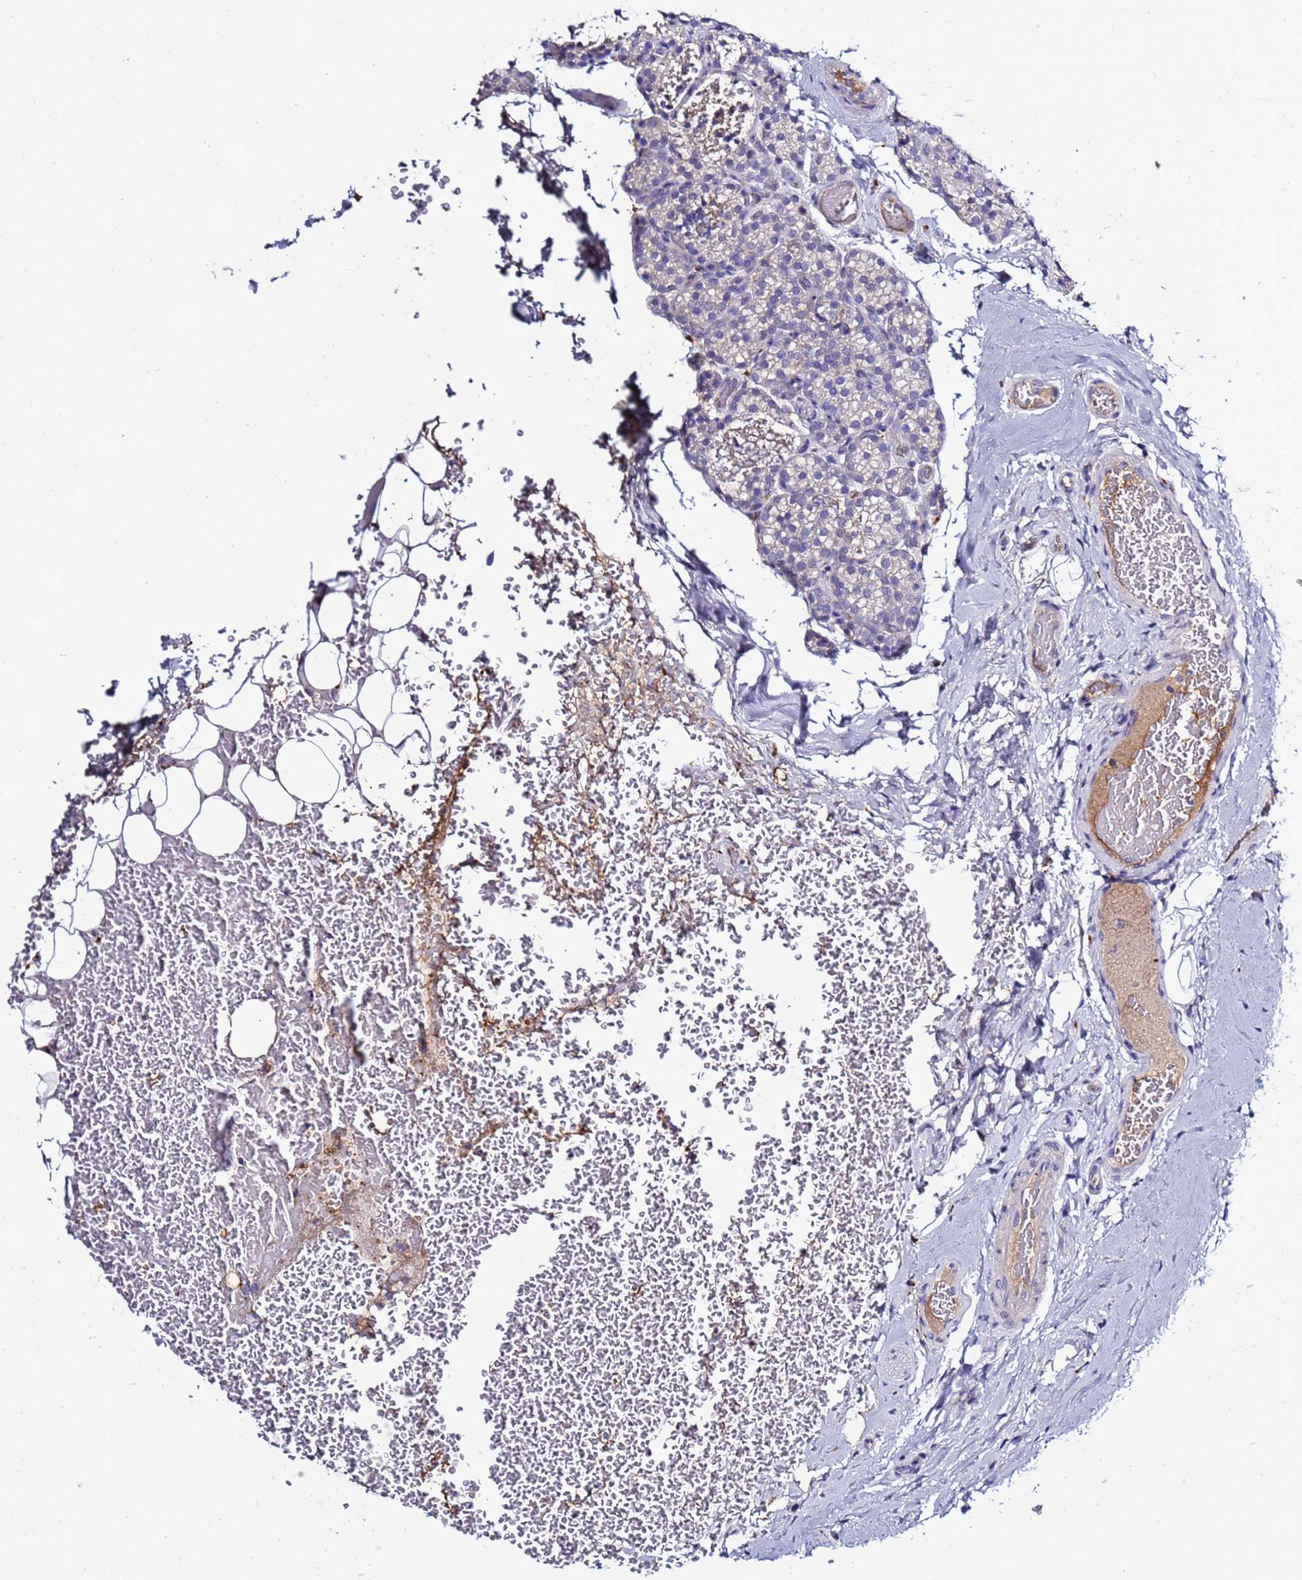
{"staining": {"intensity": "negative", "quantity": "none", "location": "none"}, "tissue": "parathyroid gland", "cell_type": "Glandular cells", "image_type": "normal", "snomed": [{"axis": "morphology", "description": "Normal tissue, NOS"}, {"axis": "topography", "description": "Parathyroid gland"}], "caption": "A photomicrograph of parathyroid gland stained for a protein shows no brown staining in glandular cells. Nuclei are stained in blue.", "gene": "C4orf46", "patient": {"sex": "female", "age": 45}}